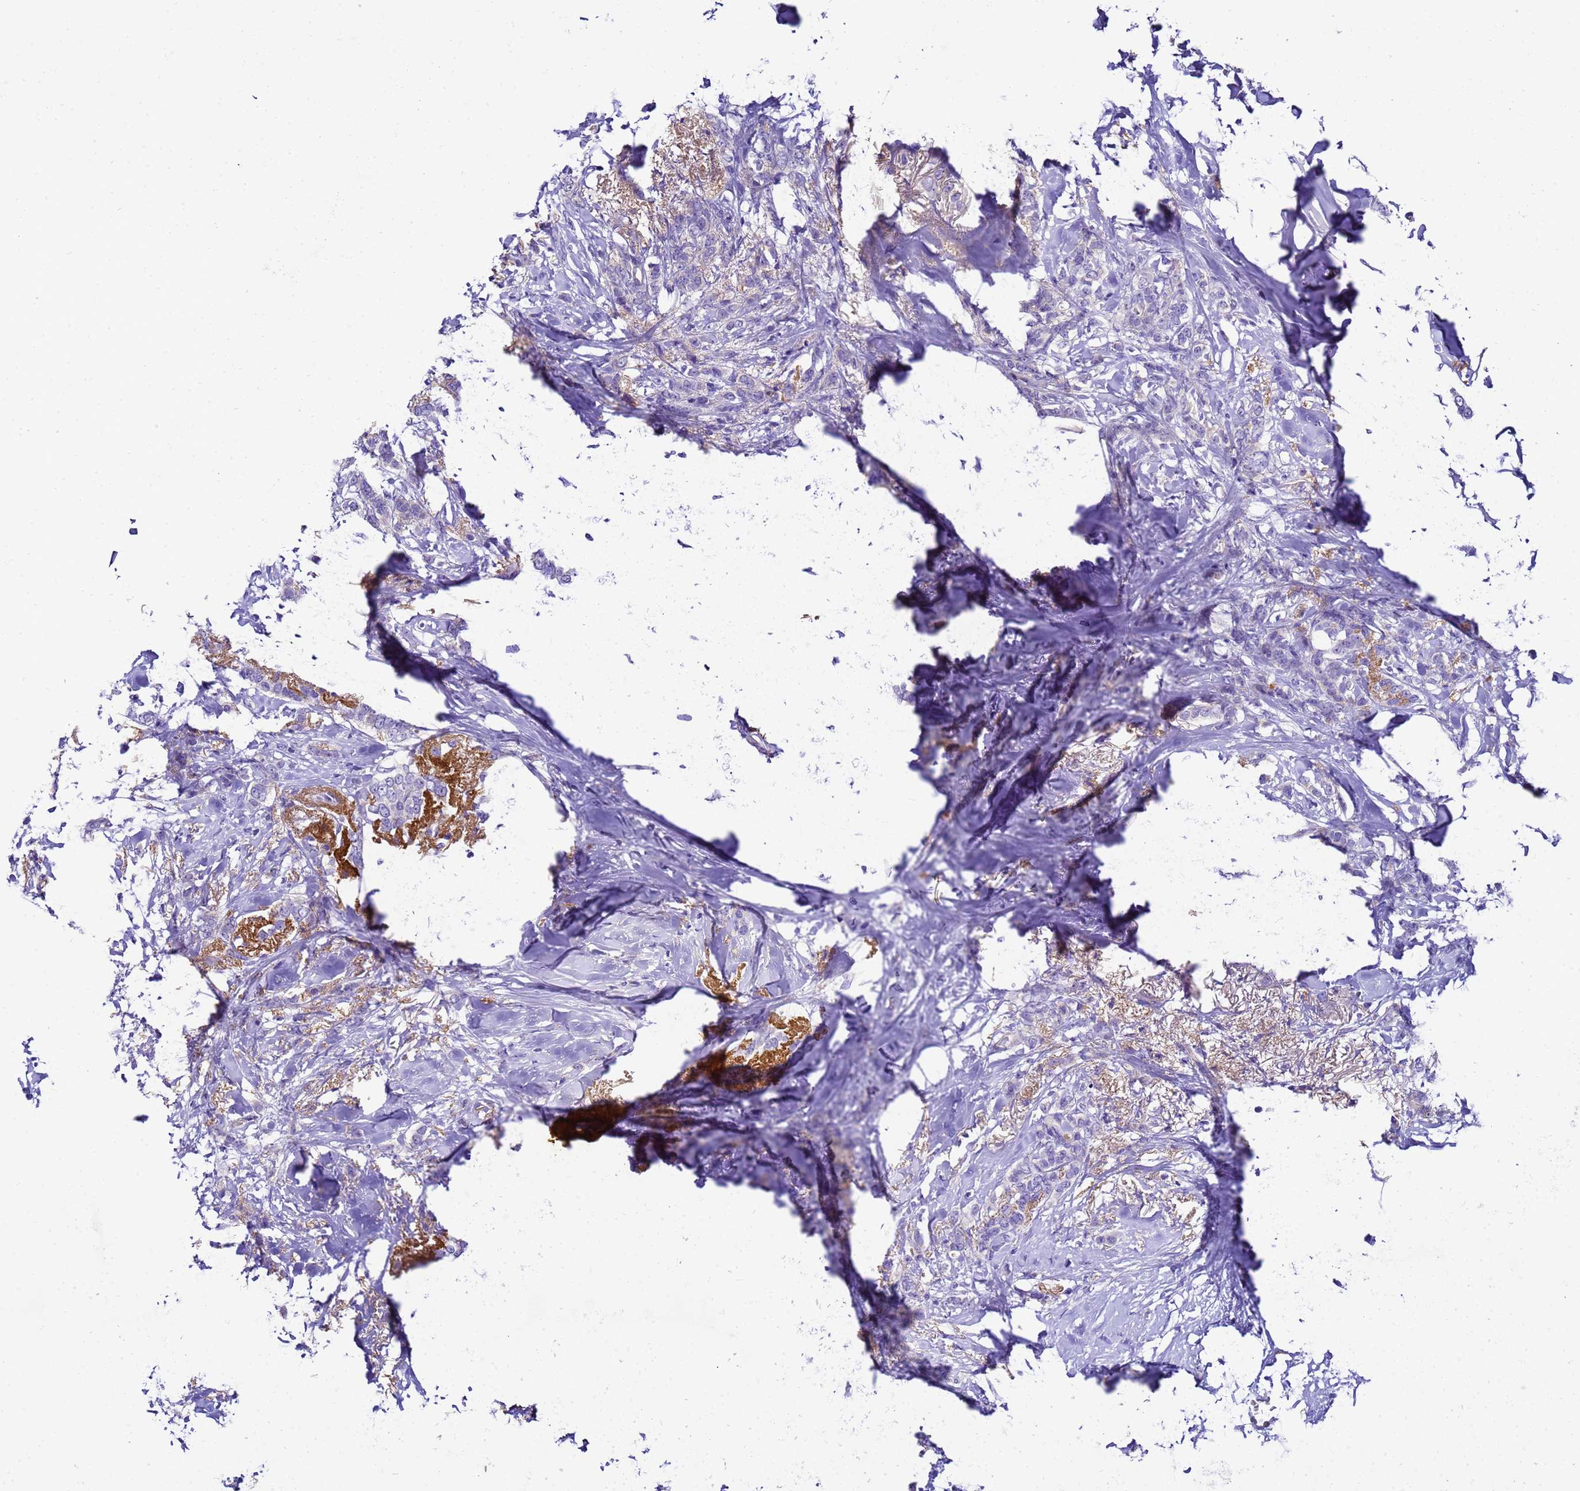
{"staining": {"intensity": "weak", "quantity": "<25%", "location": "cytoplasmic/membranous"}, "tissue": "breast cancer", "cell_type": "Tumor cells", "image_type": "cancer", "snomed": [{"axis": "morphology", "description": "Duct carcinoma"}, {"axis": "topography", "description": "Breast"}], "caption": "This image is of invasive ductal carcinoma (breast) stained with IHC to label a protein in brown with the nuclei are counter-stained blue. There is no expression in tumor cells.", "gene": "UGT2A1", "patient": {"sex": "female", "age": 72}}